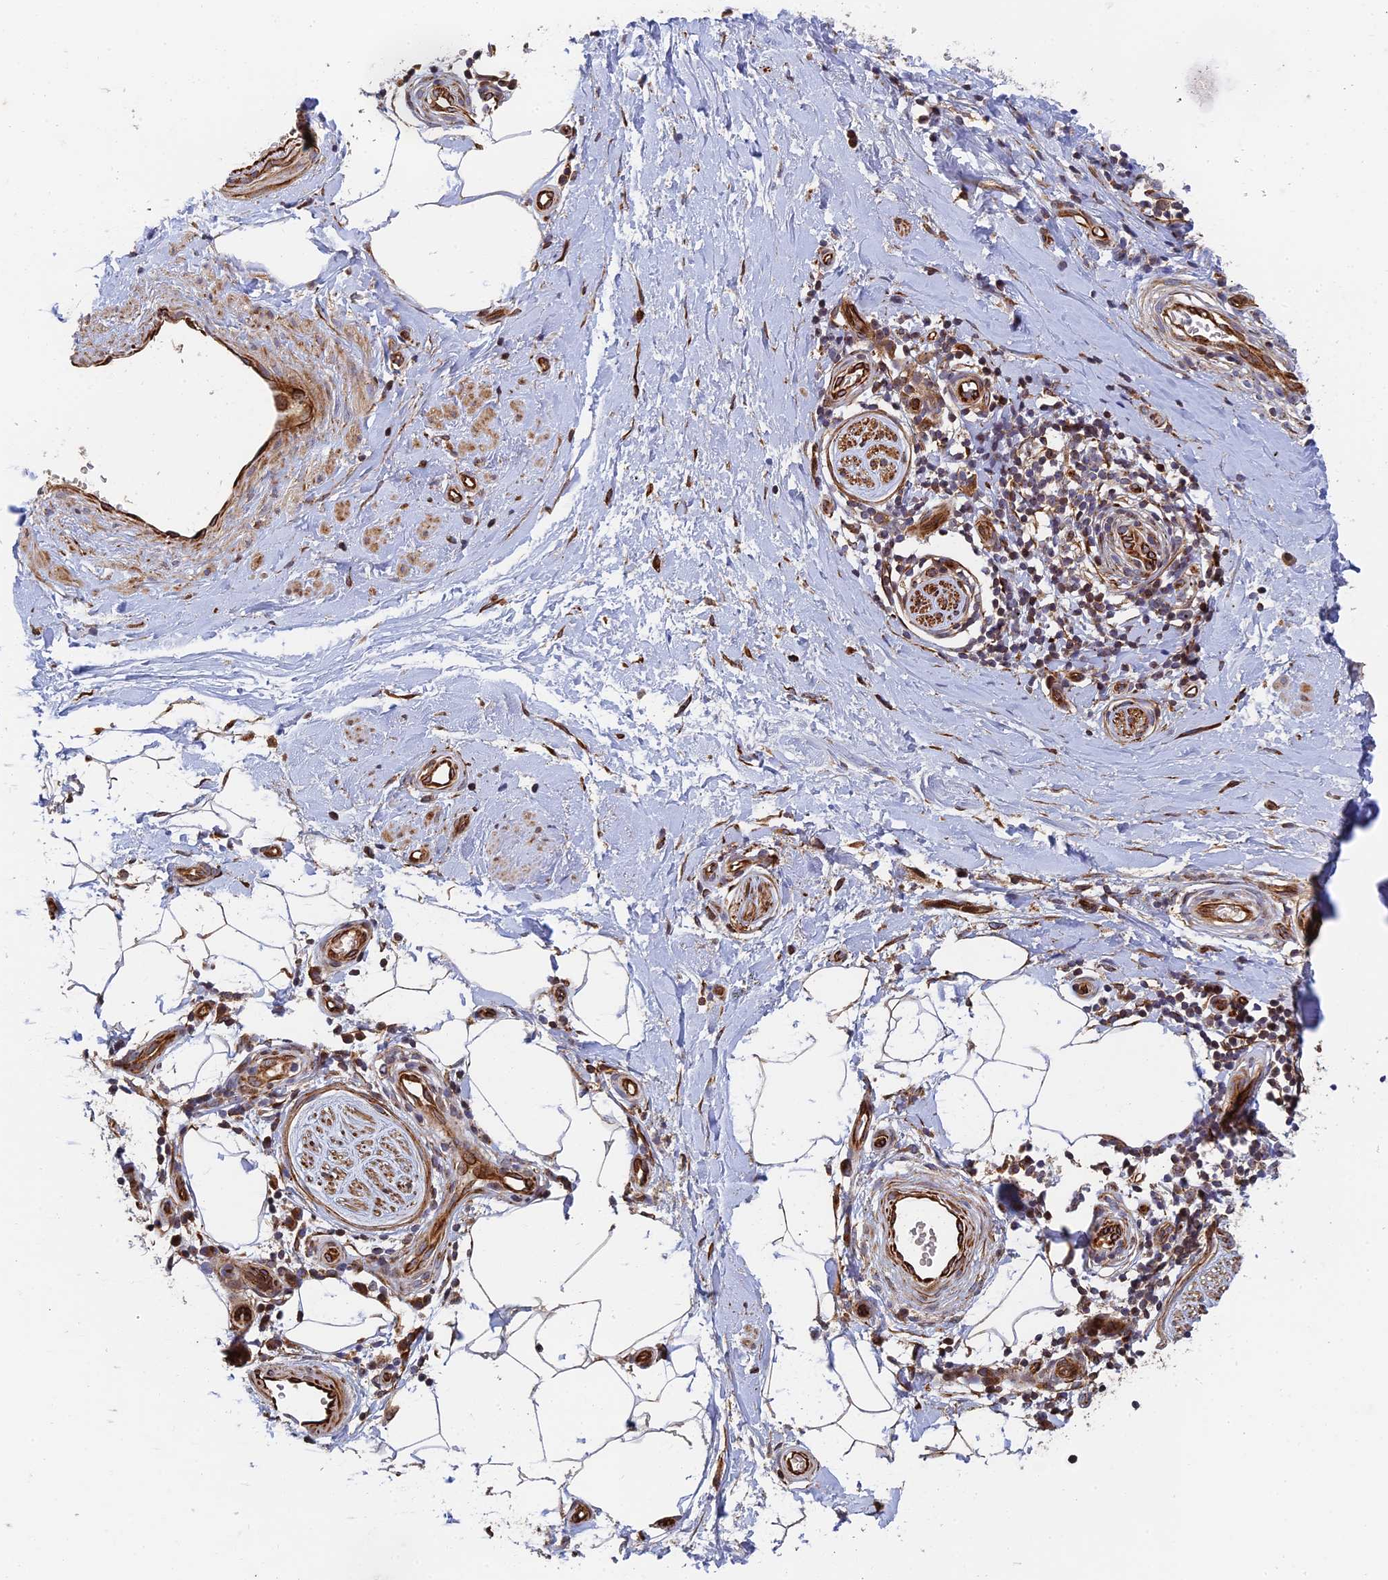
{"staining": {"intensity": "negative", "quantity": "none", "location": "none"}, "tissue": "adipose tissue", "cell_type": "Adipocytes", "image_type": "normal", "snomed": [{"axis": "morphology", "description": "Normal tissue, NOS"}, {"axis": "topography", "description": "Soft tissue"}, {"axis": "topography", "description": "Adipose tissue"}, {"axis": "topography", "description": "Vascular tissue"}, {"axis": "topography", "description": "Peripheral nerve tissue"}], "caption": "Adipocytes are negative for protein expression in normal human adipose tissue. (DAB immunohistochemistry (IHC) visualized using brightfield microscopy, high magnification).", "gene": "PPP2R3C", "patient": {"sex": "male", "age": 74}}